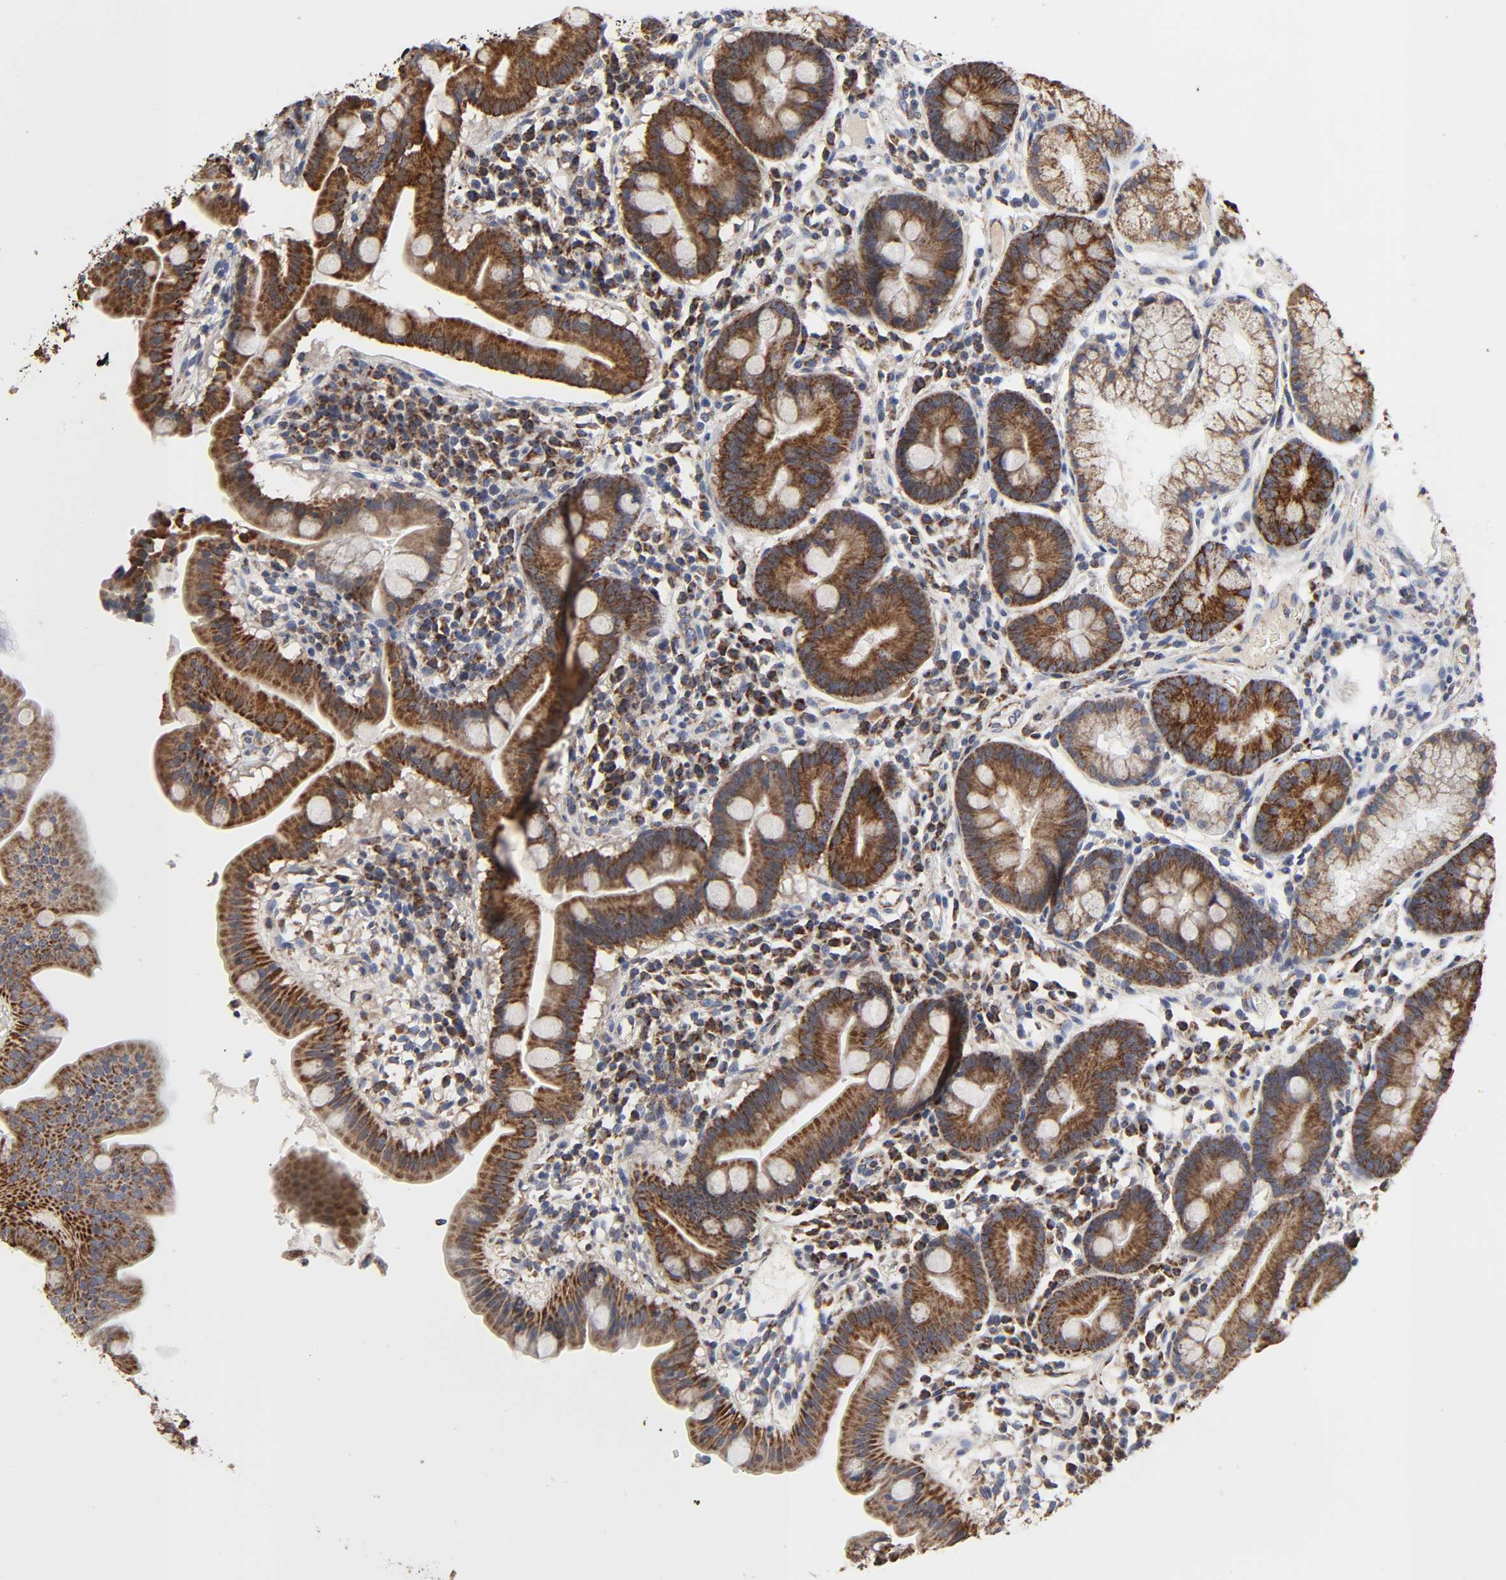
{"staining": {"intensity": "strong", "quantity": ">75%", "location": "cytoplasmic/membranous"}, "tissue": "duodenum", "cell_type": "Glandular cells", "image_type": "normal", "snomed": [{"axis": "morphology", "description": "Normal tissue, NOS"}, {"axis": "topography", "description": "Duodenum"}], "caption": "Immunohistochemistry (DAB) staining of unremarkable duodenum demonstrates strong cytoplasmic/membranous protein staining in about >75% of glandular cells. The staining is performed using DAB brown chromogen to label protein expression. The nuclei are counter-stained blue using hematoxylin.", "gene": "COX6B1", "patient": {"sex": "male", "age": 50}}